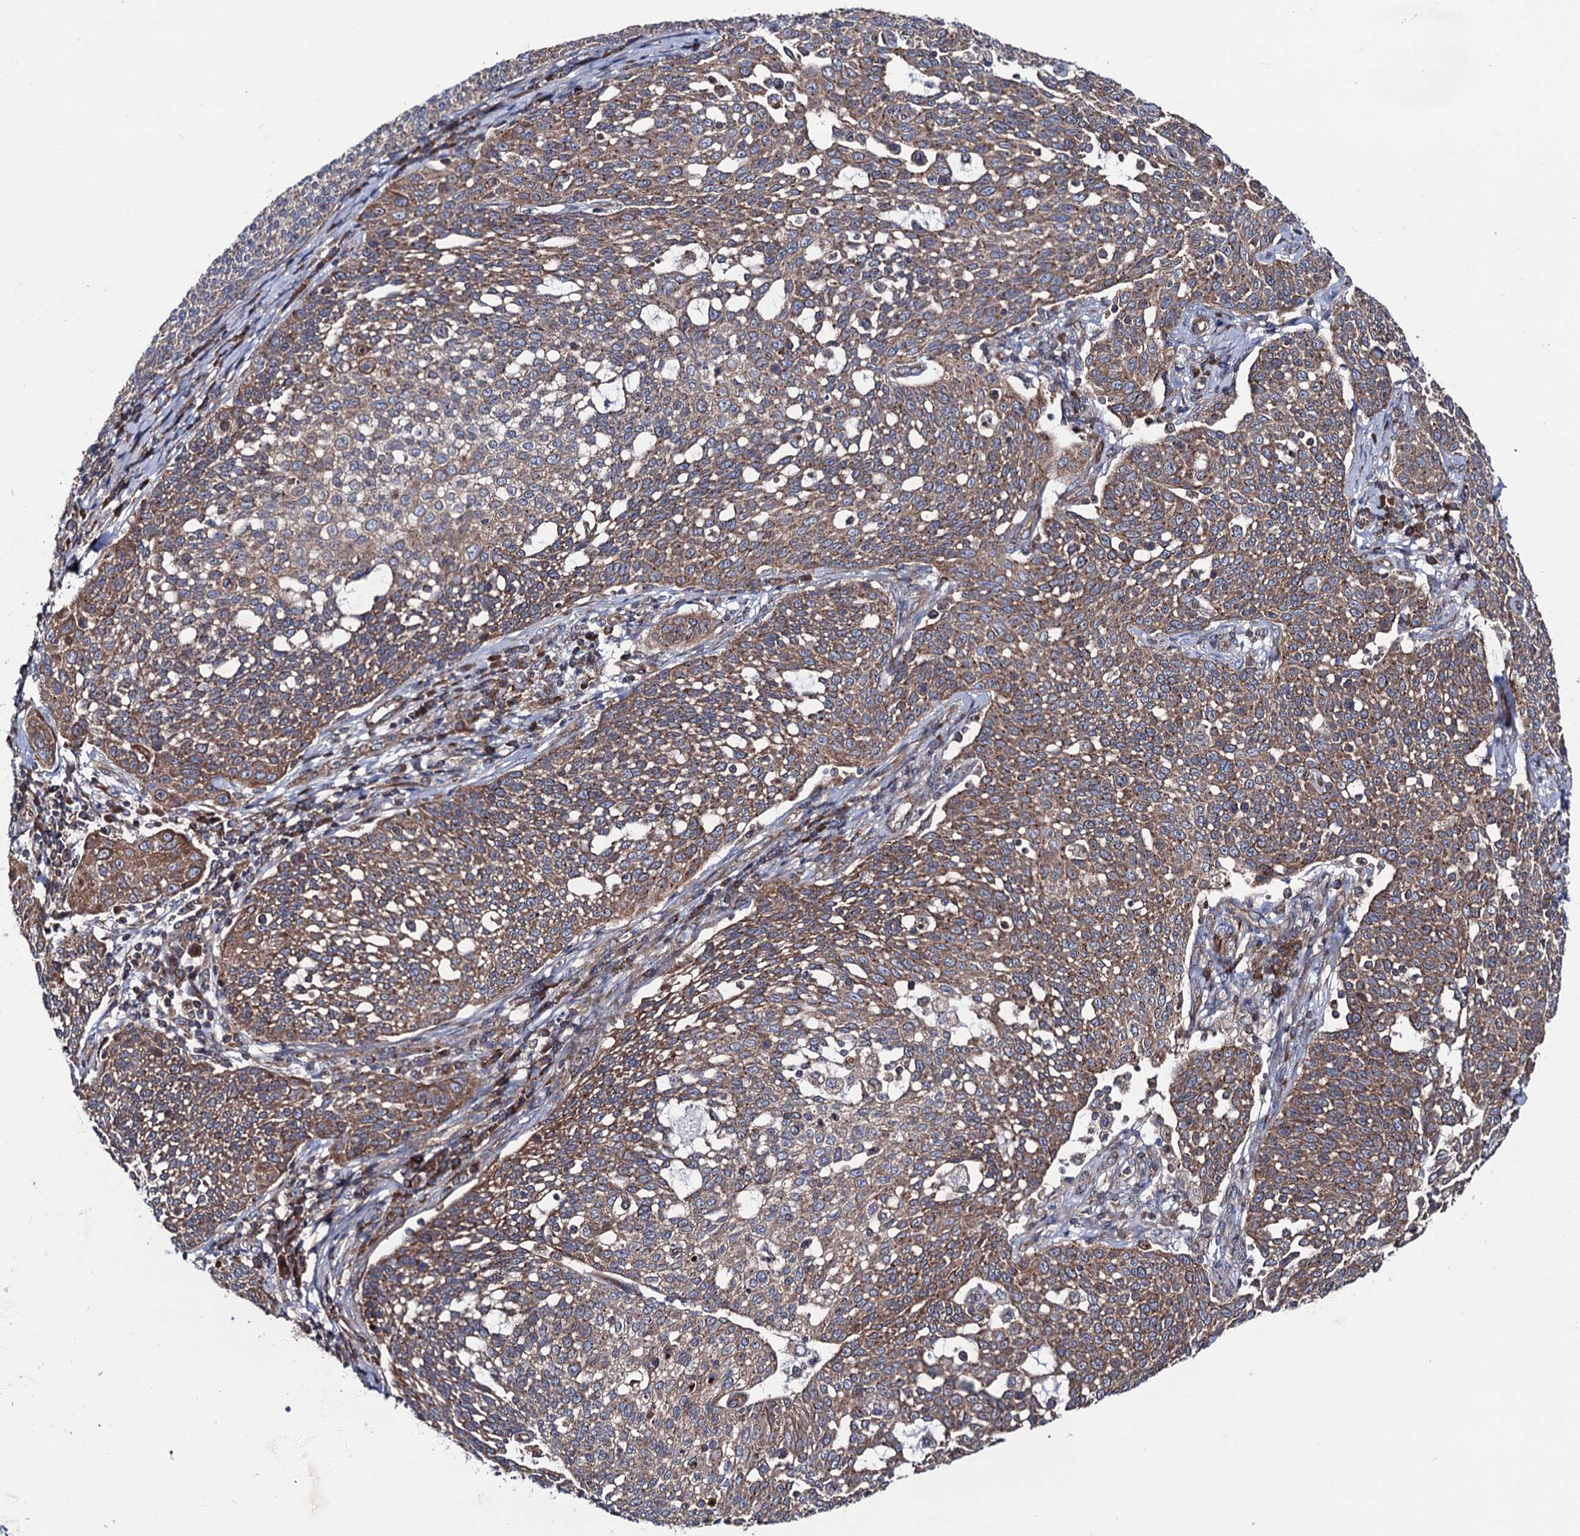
{"staining": {"intensity": "moderate", "quantity": ">75%", "location": "cytoplasmic/membranous"}, "tissue": "cervical cancer", "cell_type": "Tumor cells", "image_type": "cancer", "snomed": [{"axis": "morphology", "description": "Squamous cell carcinoma, NOS"}, {"axis": "topography", "description": "Cervix"}], "caption": "The histopathology image demonstrates immunohistochemical staining of cervical cancer. There is moderate cytoplasmic/membranous staining is identified in approximately >75% of tumor cells.", "gene": "DYDC1", "patient": {"sex": "female", "age": 34}}